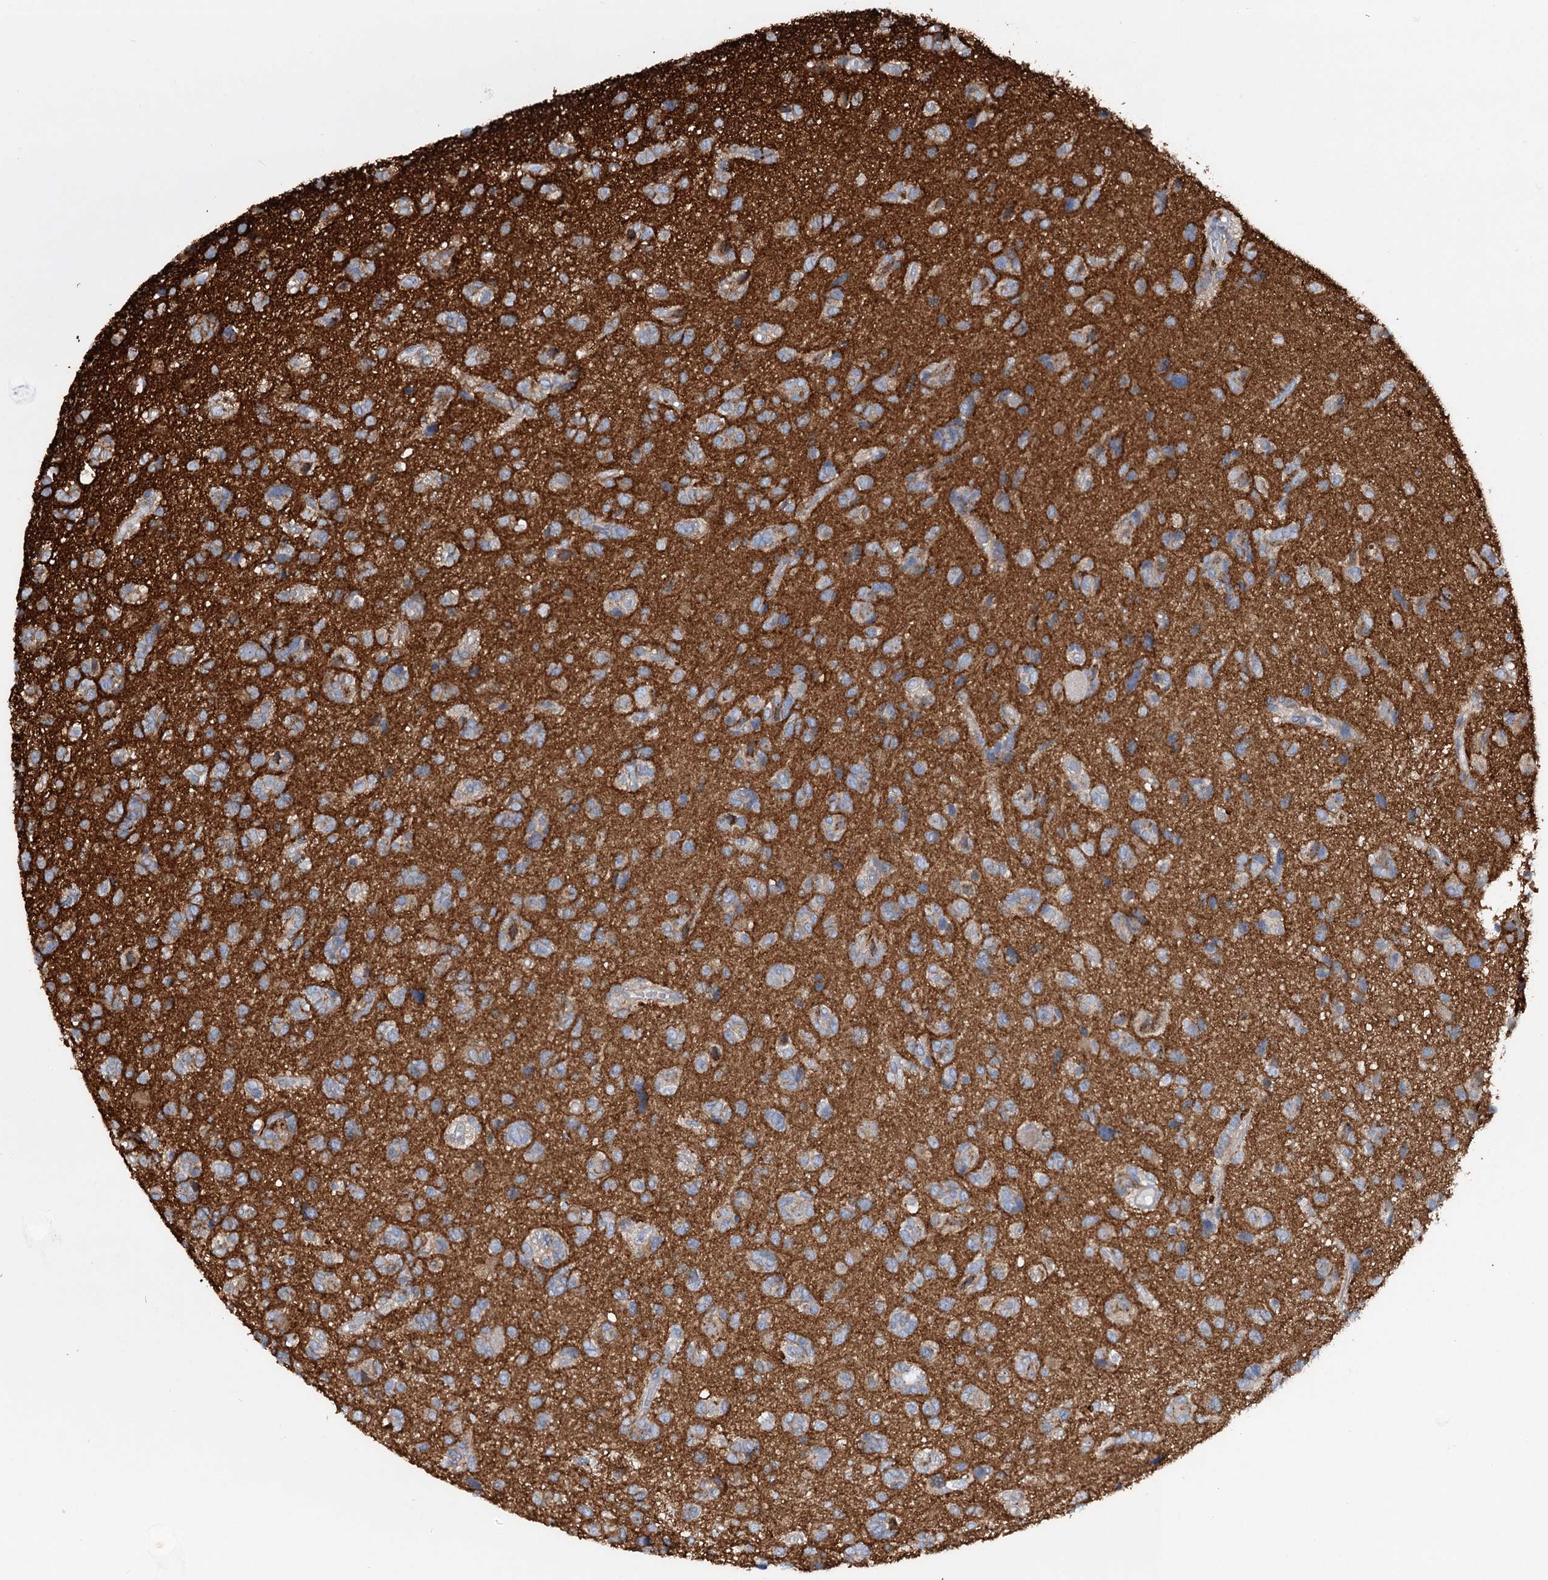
{"staining": {"intensity": "negative", "quantity": "none", "location": "none"}, "tissue": "glioma", "cell_type": "Tumor cells", "image_type": "cancer", "snomed": [{"axis": "morphology", "description": "Glioma, malignant, High grade"}, {"axis": "topography", "description": "Brain"}], "caption": "DAB (3,3'-diaminobenzidine) immunohistochemical staining of glioma displays no significant positivity in tumor cells. (Brightfield microscopy of DAB (3,3'-diaminobenzidine) IHC at high magnification).", "gene": "SCN11A", "patient": {"sex": "female", "age": 59}}